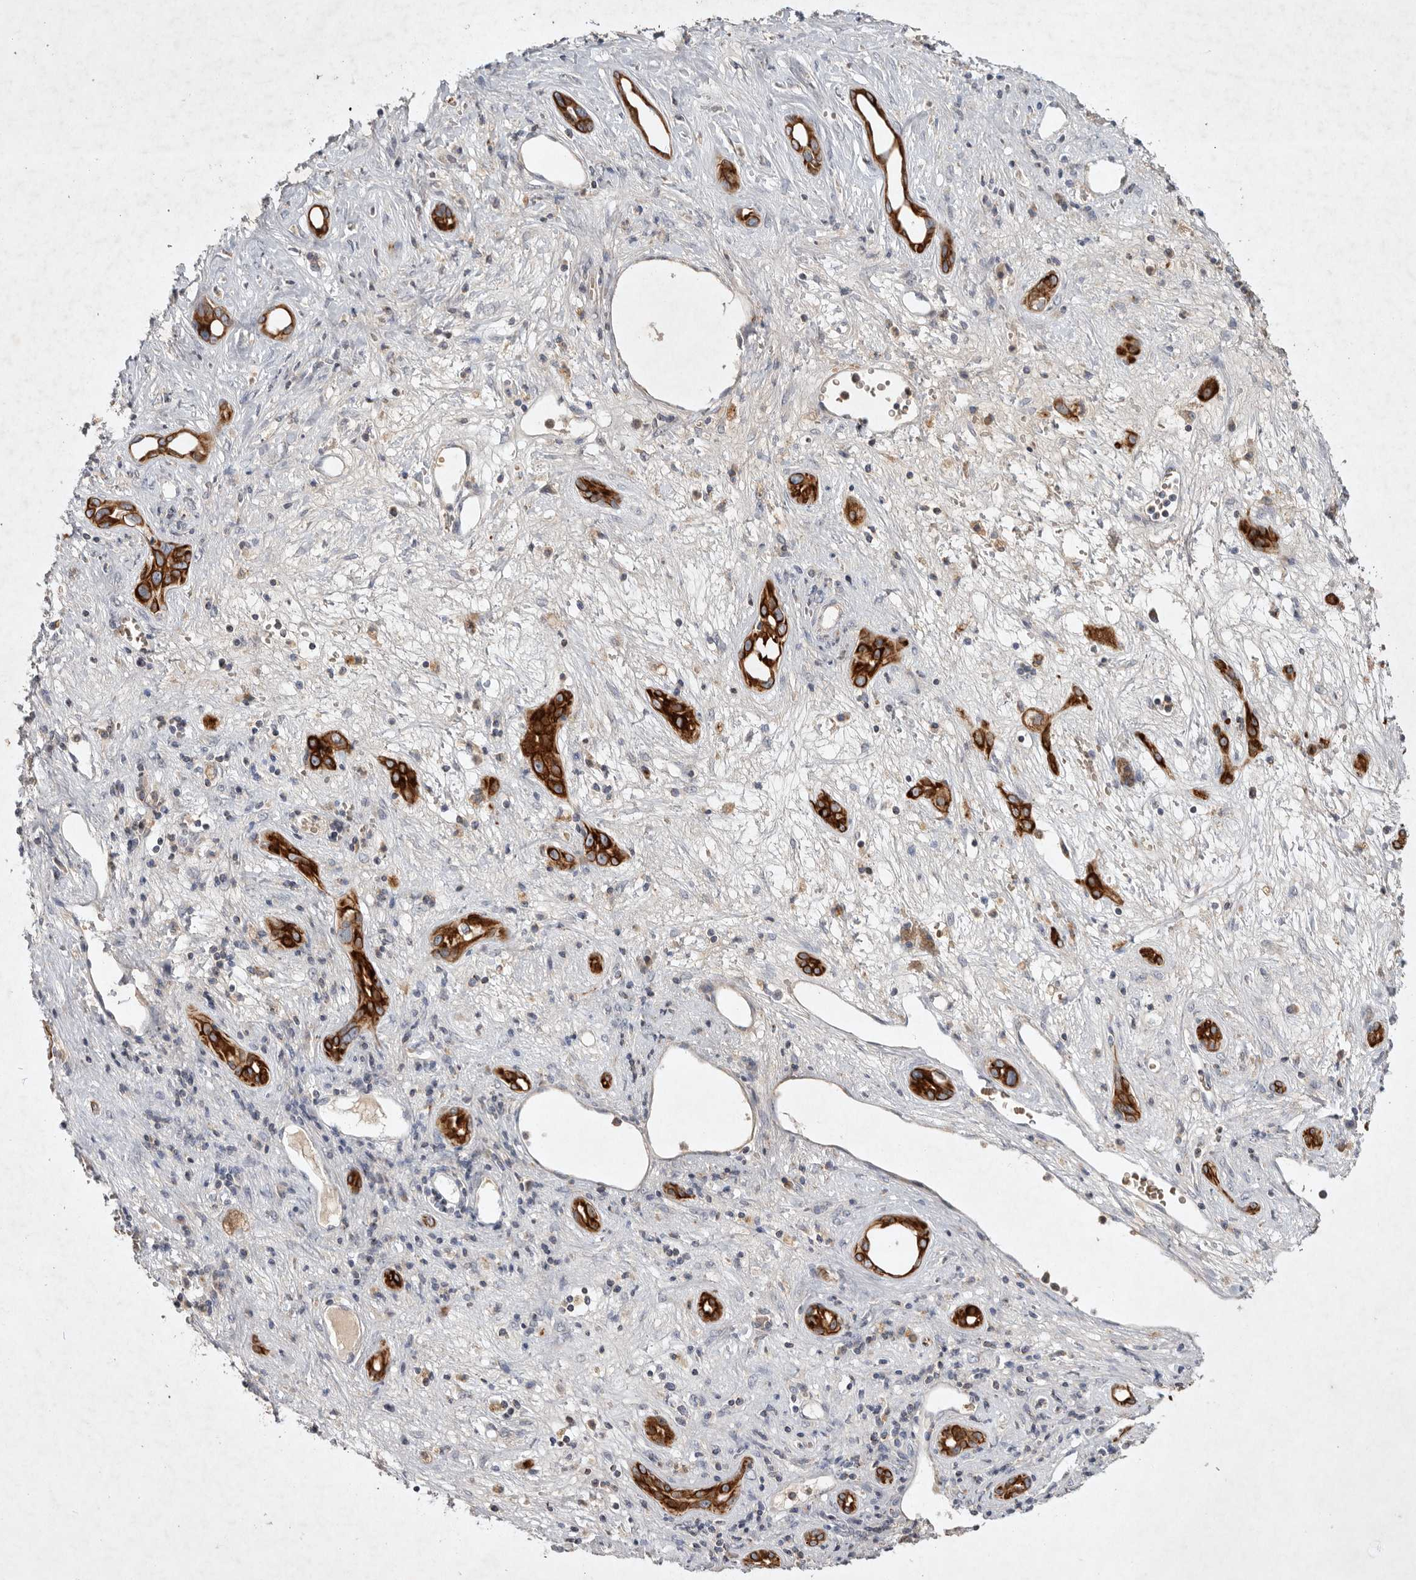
{"staining": {"intensity": "strong", "quantity": ">75%", "location": "cytoplasmic/membranous"}, "tissue": "liver cancer", "cell_type": "Tumor cells", "image_type": "cancer", "snomed": [{"axis": "morphology", "description": "Carcinoma, Hepatocellular, NOS"}, {"axis": "topography", "description": "Liver"}], "caption": "High-magnification brightfield microscopy of liver cancer (hepatocellular carcinoma) stained with DAB (3,3'-diaminobenzidine) (brown) and counterstained with hematoxylin (blue). tumor cells exhibit strong cytoplasmic/membranous expression is appreciated in about>75% of cells.", "gene": "TNFSF14", "patient": {"sex": "female", "age": 73}}